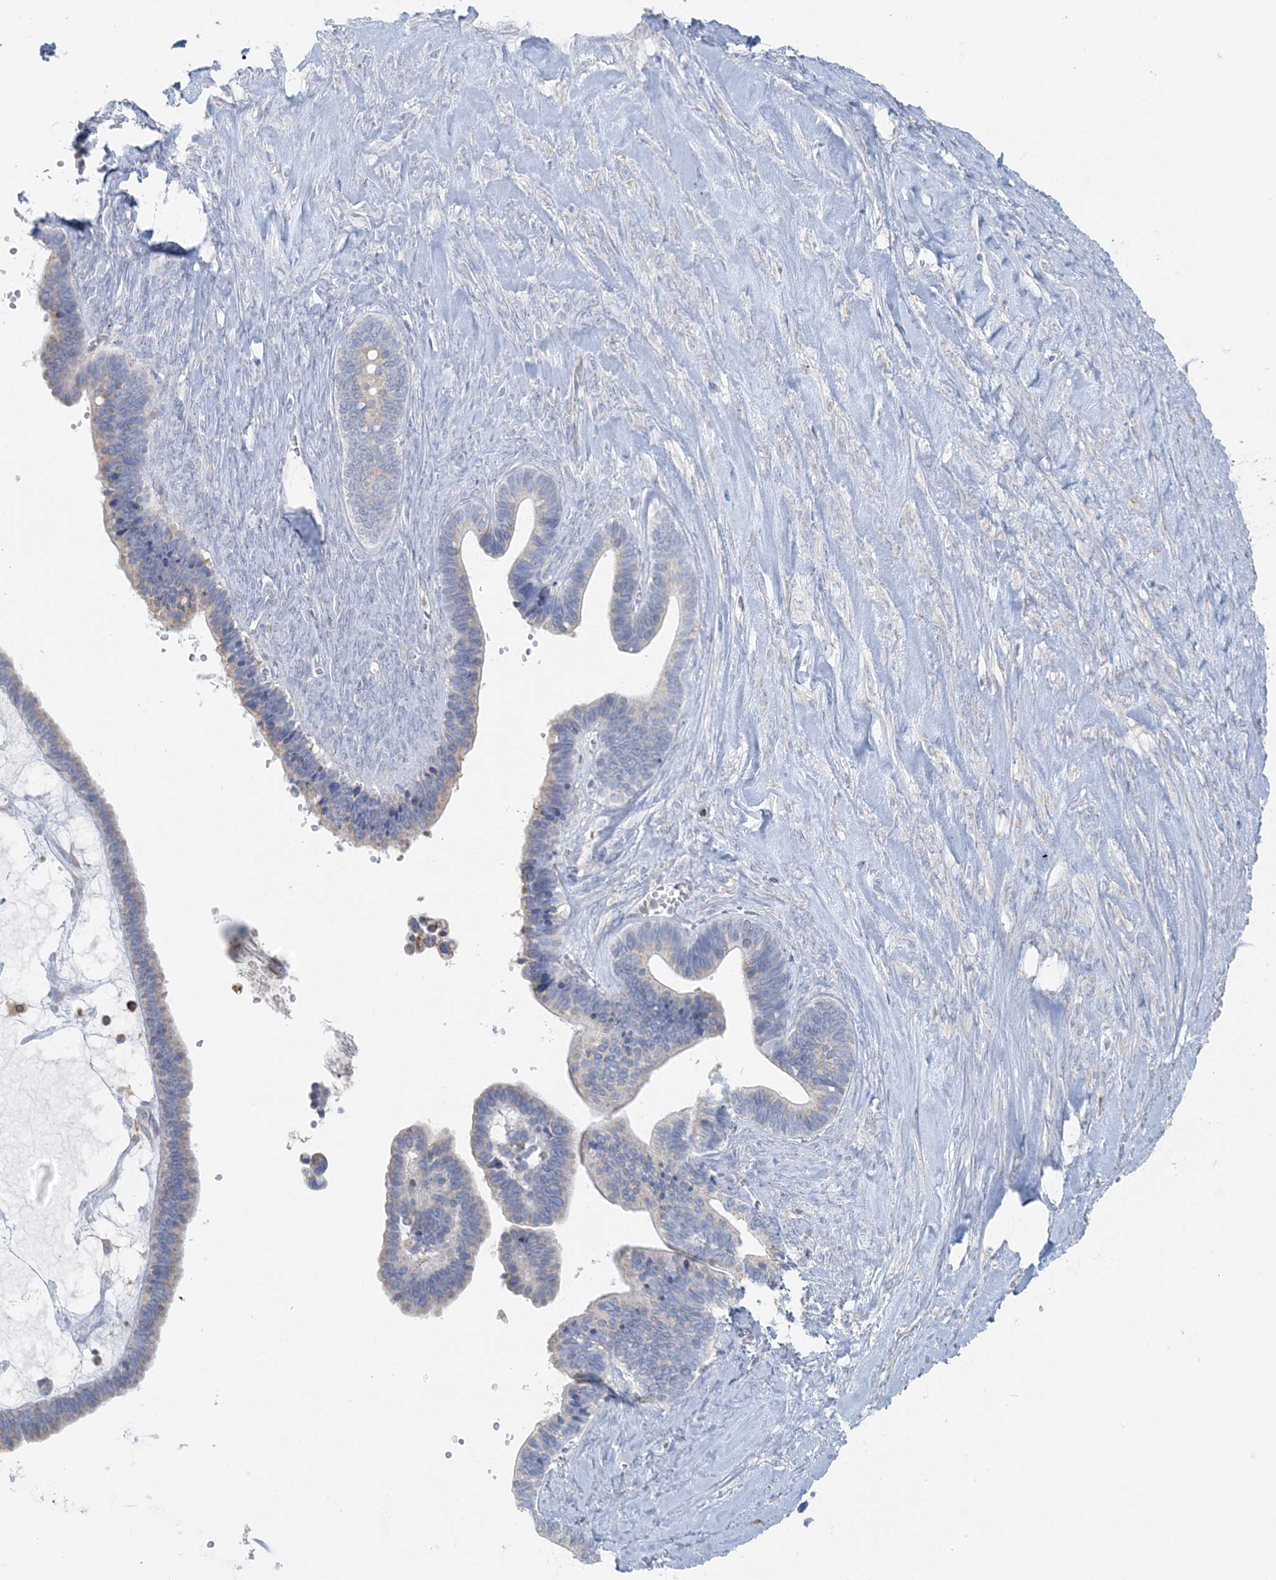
{"staining": {"intensity": "negative", "quantity": "none", "location": "none"}, "tissue": "ovarian cancer", "cell_type": "Tumor cells", "image_type": "cancer", "snomed": [{"axis": "morphology", "description": "Cystadenocarcinoma, serous, NOS"}, {"axis": "topography", "description": "Ovary"}], "caption": "An IHC photomicrograph of serous cystadenocarcinoma (ovarian) is shown. There is no staining in tumor cells of serous cystadenocarcinoma (ovarian). Brightfield microscopy of immunohistochemistry (IHC) stained with DAB (brown) and hematoxylin (blue), captured at high magnification.", "gene": "TBC1D5", "patient": {"sex": "female", "age": 56}}